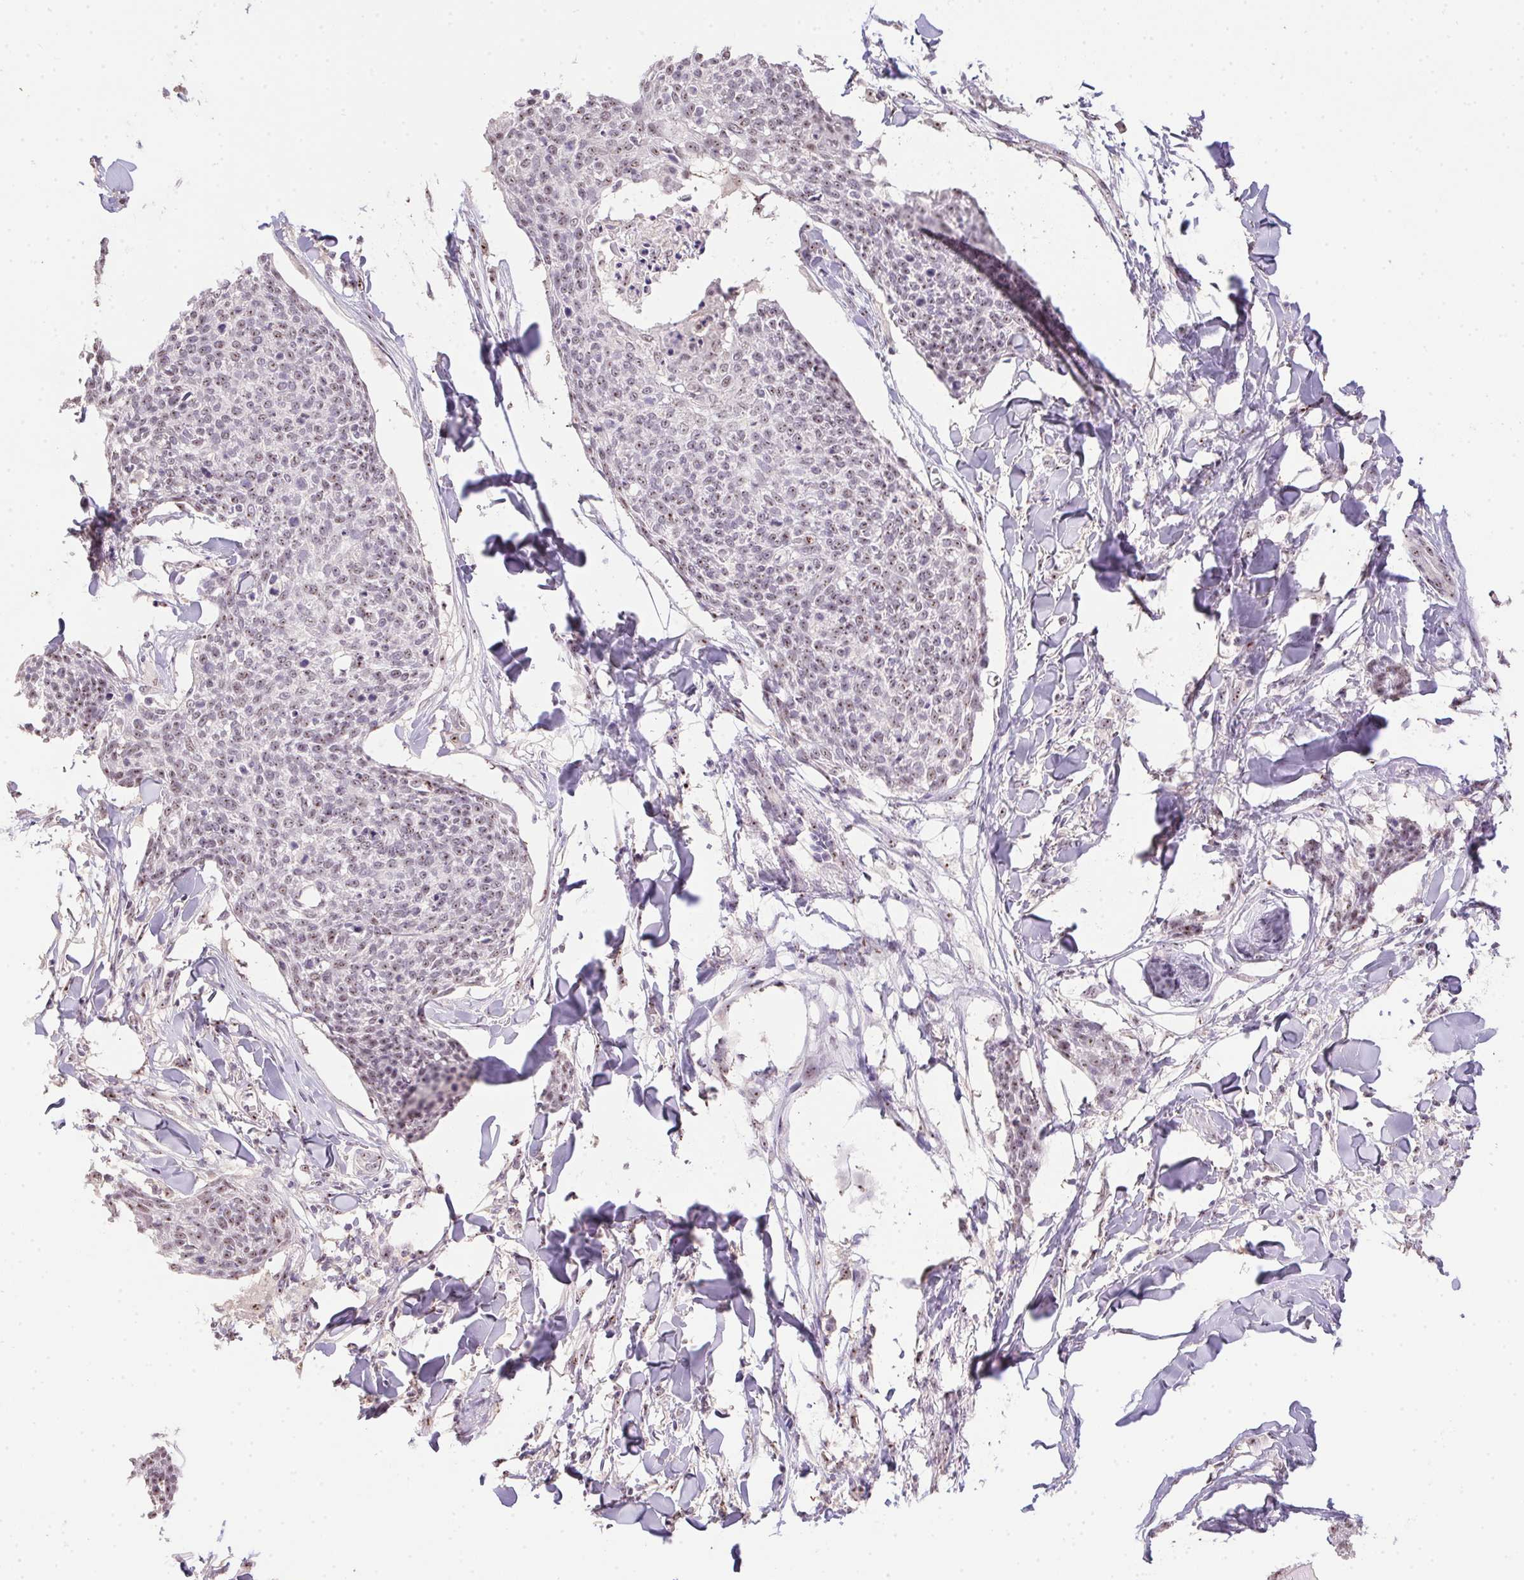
{"staining": {"intensity": "weak", "quantity": "25%-75%", "location": "nuclear"}, "tissue": "skin cancer", "cell_type": "Tumor cells", "image_type": "cancer", "snomed": [{"axis": "morphology", "description": "Squamous cell carcinoma, NOS"}, {"axis": "topography", "description": "Skin"}, {"axis": "topography", "description": "Vulva"}], "caption": "IHC image of skin cancer stained for a protein (brown), which exhibits low levels of weak nuclear staining in about 25%-75% of tumor cells.", "gene": "BATF2", "patient": {"sex": "female", "age": 75}}